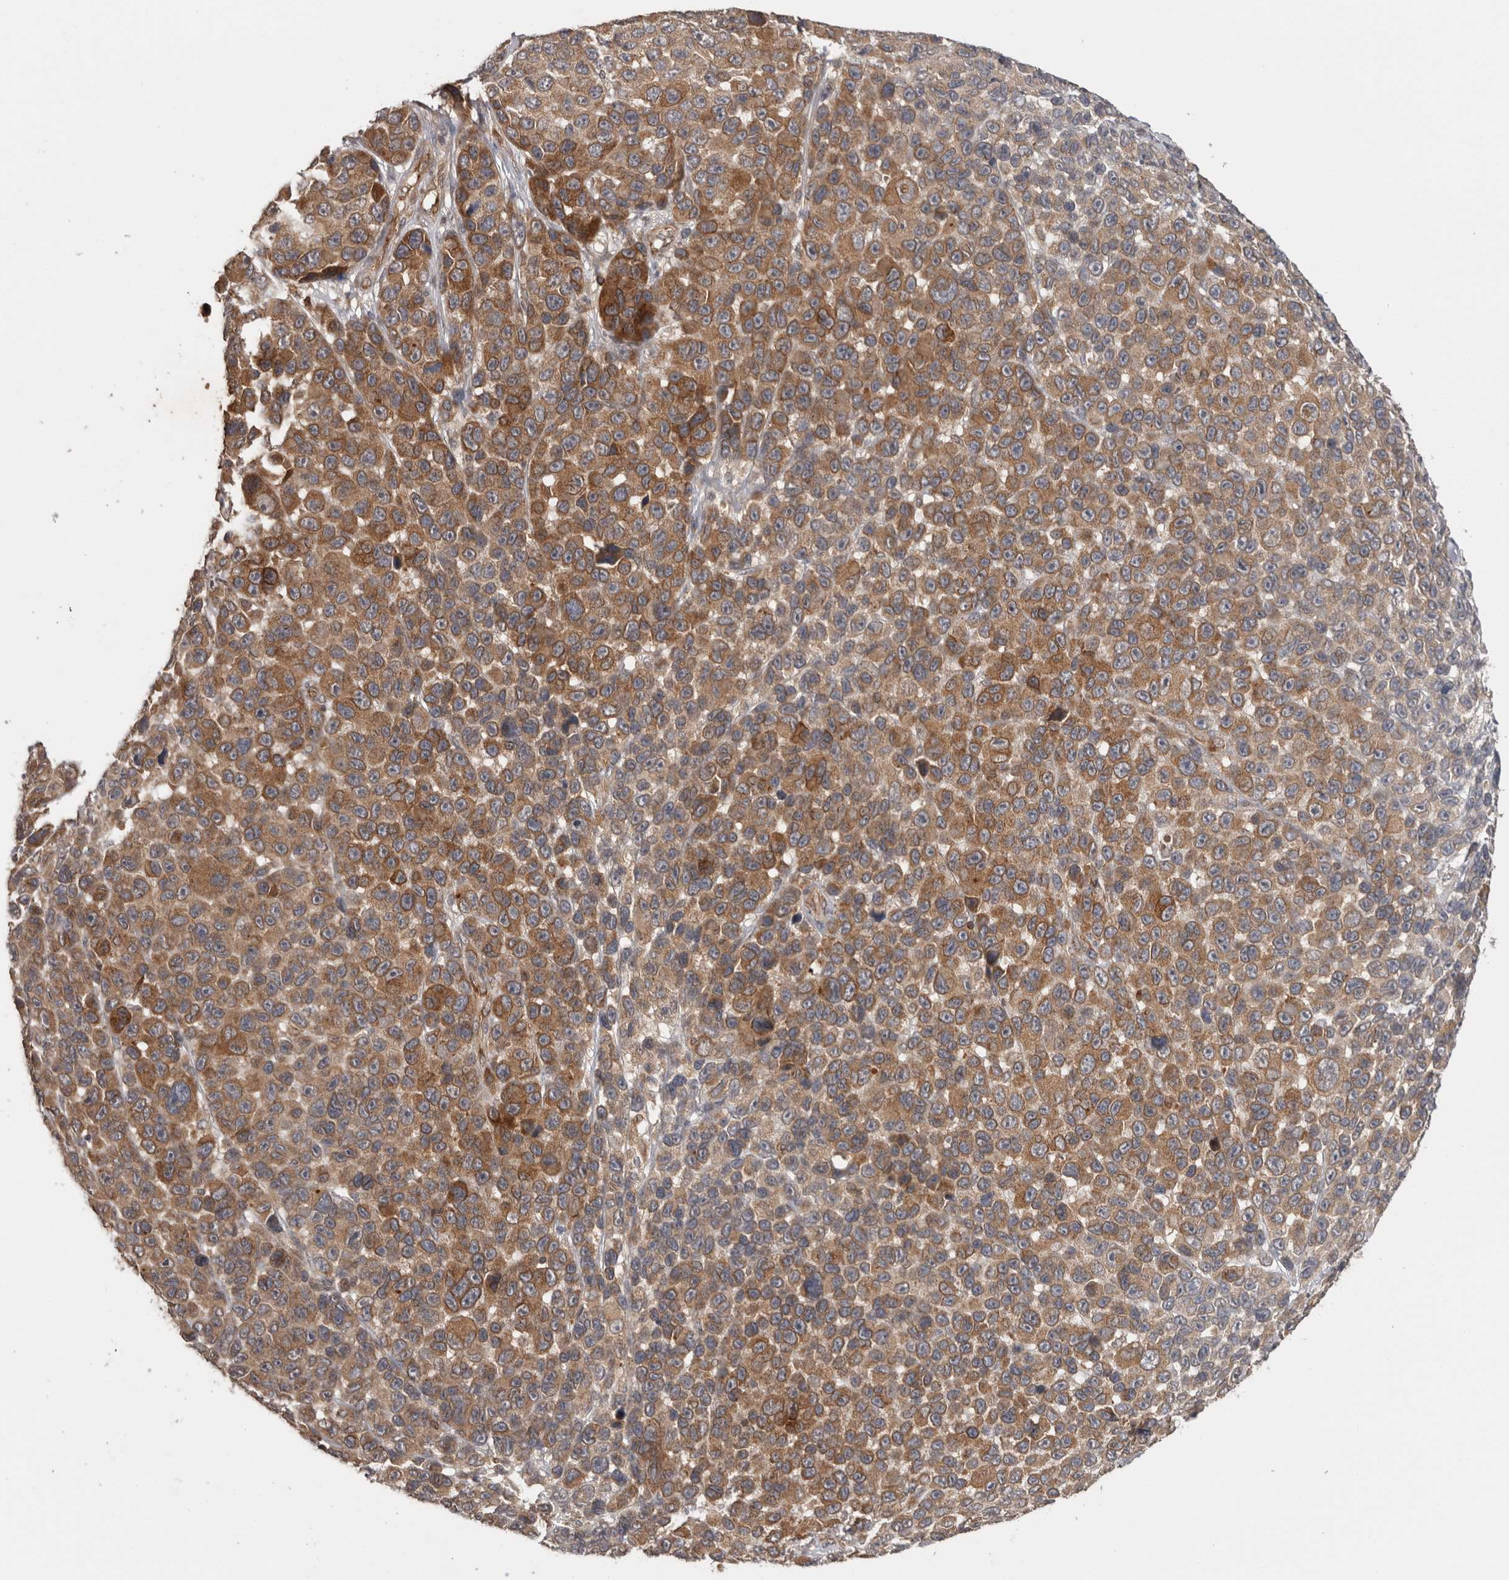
{"staining": {"intensity": "moderate", "quantity": ">75%", "location": "cytoplasmic/membranous"}, "tissue": "melanoma", "cell_type": "Tumor cells", "image_type": "cancer", "snomed": [{"axis": "morphology", "description": "Malignant melanoma, NOS"}, {"axis": "topography", "description": "Skin"}], "caption": "There is medium levels of moderate cytoplasmic/membranous expression in tumor cells of melanoma, as demonstrated by immunohistochemical staining (brown color).", "gene": "HMOX2", "patient": {"sex": "male", "age": 53}}